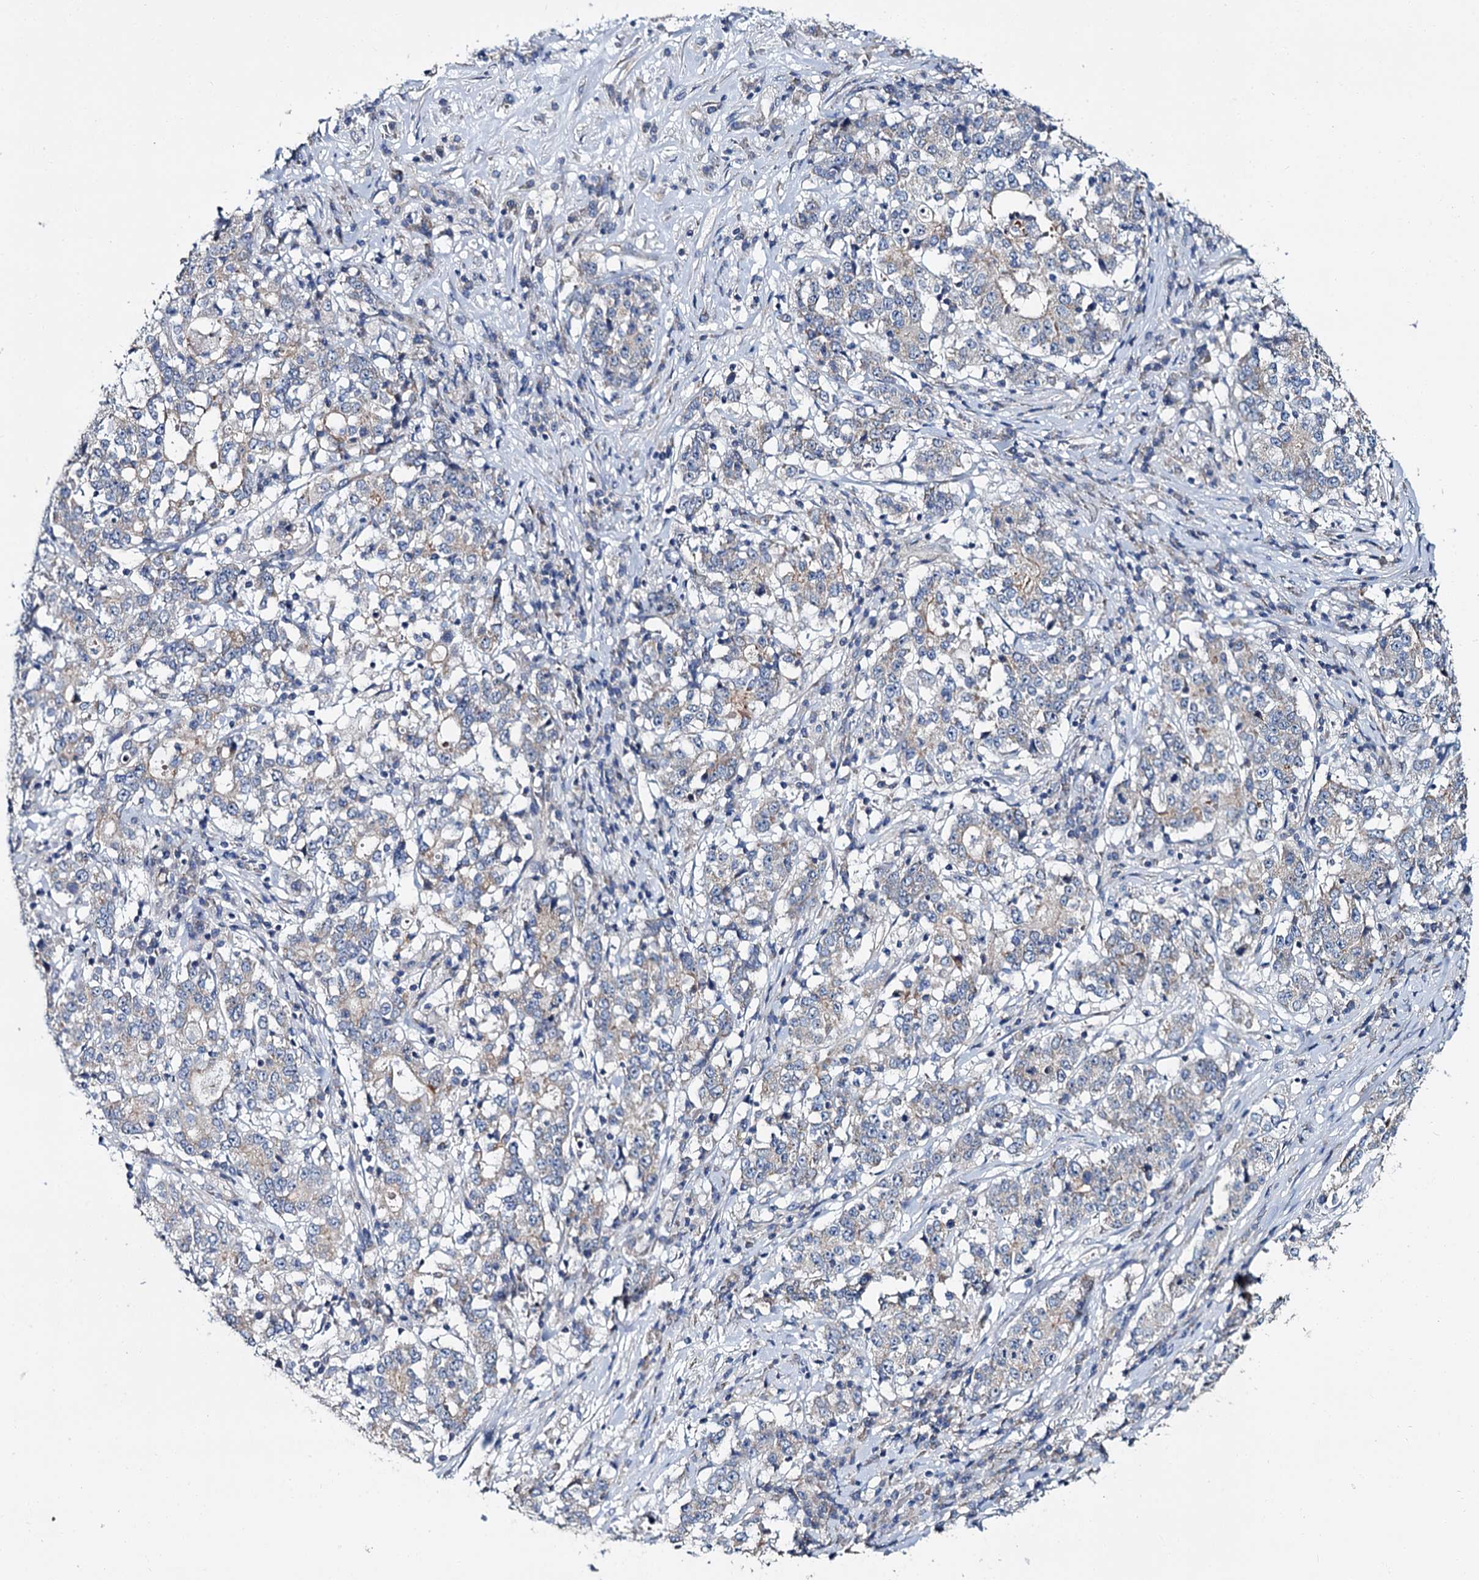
{"staining": {"intensity": "weak", "quantity": "<25%", "location": "cytoplasmic/membranous"}, "tissue": "stomach cancer", "cell_type": "Tumor cells", "image_type": "cancer", "snomed": [{"axis": "morphology", "description": "Adenocarcinoma, NOS"}, {"axis": "topography", "description": "Stomach"}], "caption": "High magnification brightfield microscopy of stomach adenocarcinoma stained with DAB (brown) and counterstained with hematoxylin (blue): tumor cells show no significant staining.", "gene": "CEP295", "patient": {"sex": "male", "age": 59}}